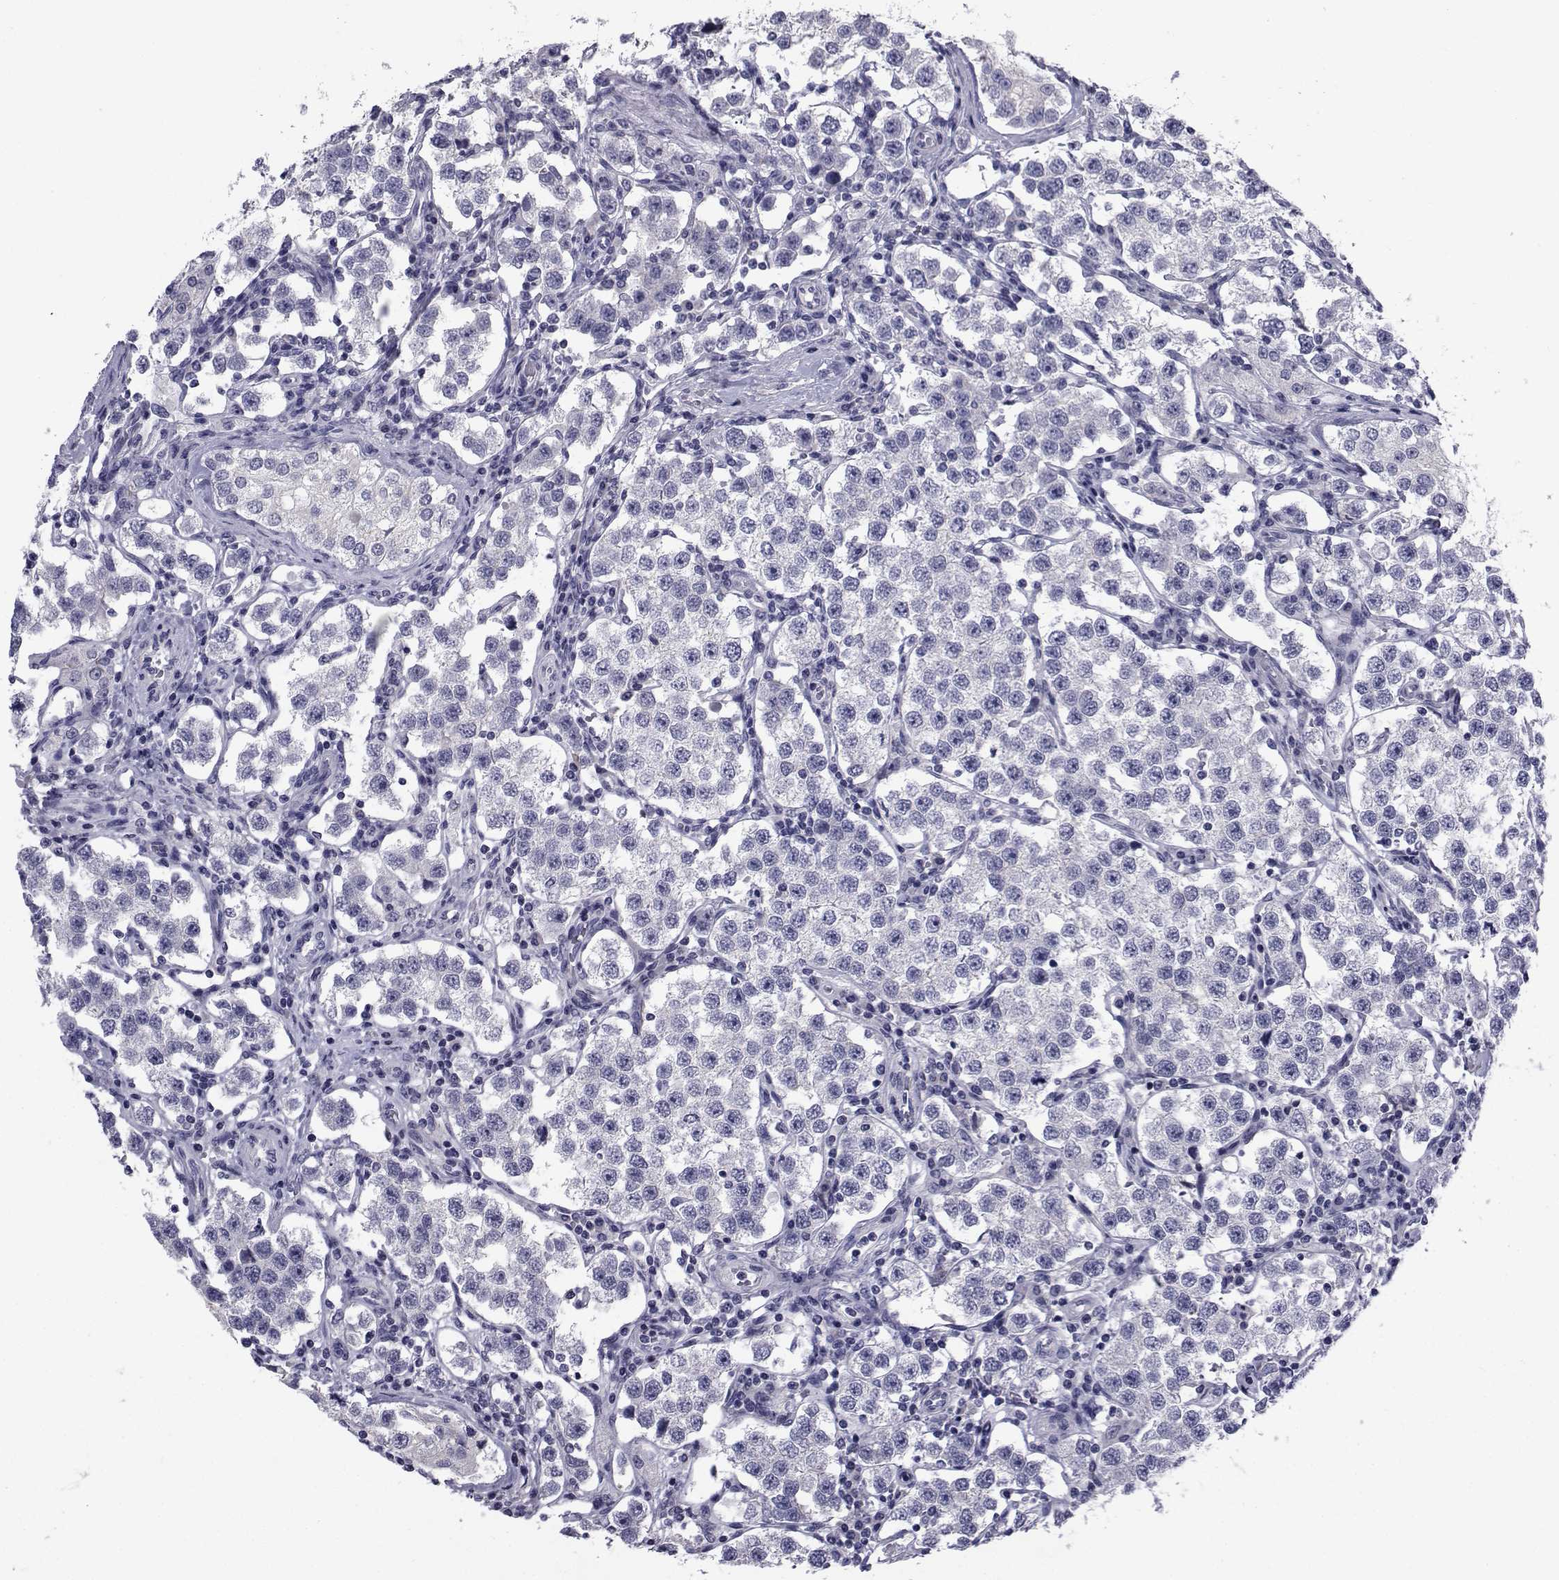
{"staining": {"intensity": "negative", "quantity": "none", "location": "none"}, "tissue": "testis cancer", "cell_type": "Tumor cells", "image_type": "cancer", "snomed": [{"axis": "morphology", "description": "Seminoma, NOS"}, {"axis": "topography", "description": "Testis"}], "caption": "This is an IHC image of testis seminoma. There is no expression in tumor cells.", "gene": "CHRNA1", "patient": {"sex": "male", "age": 37}}